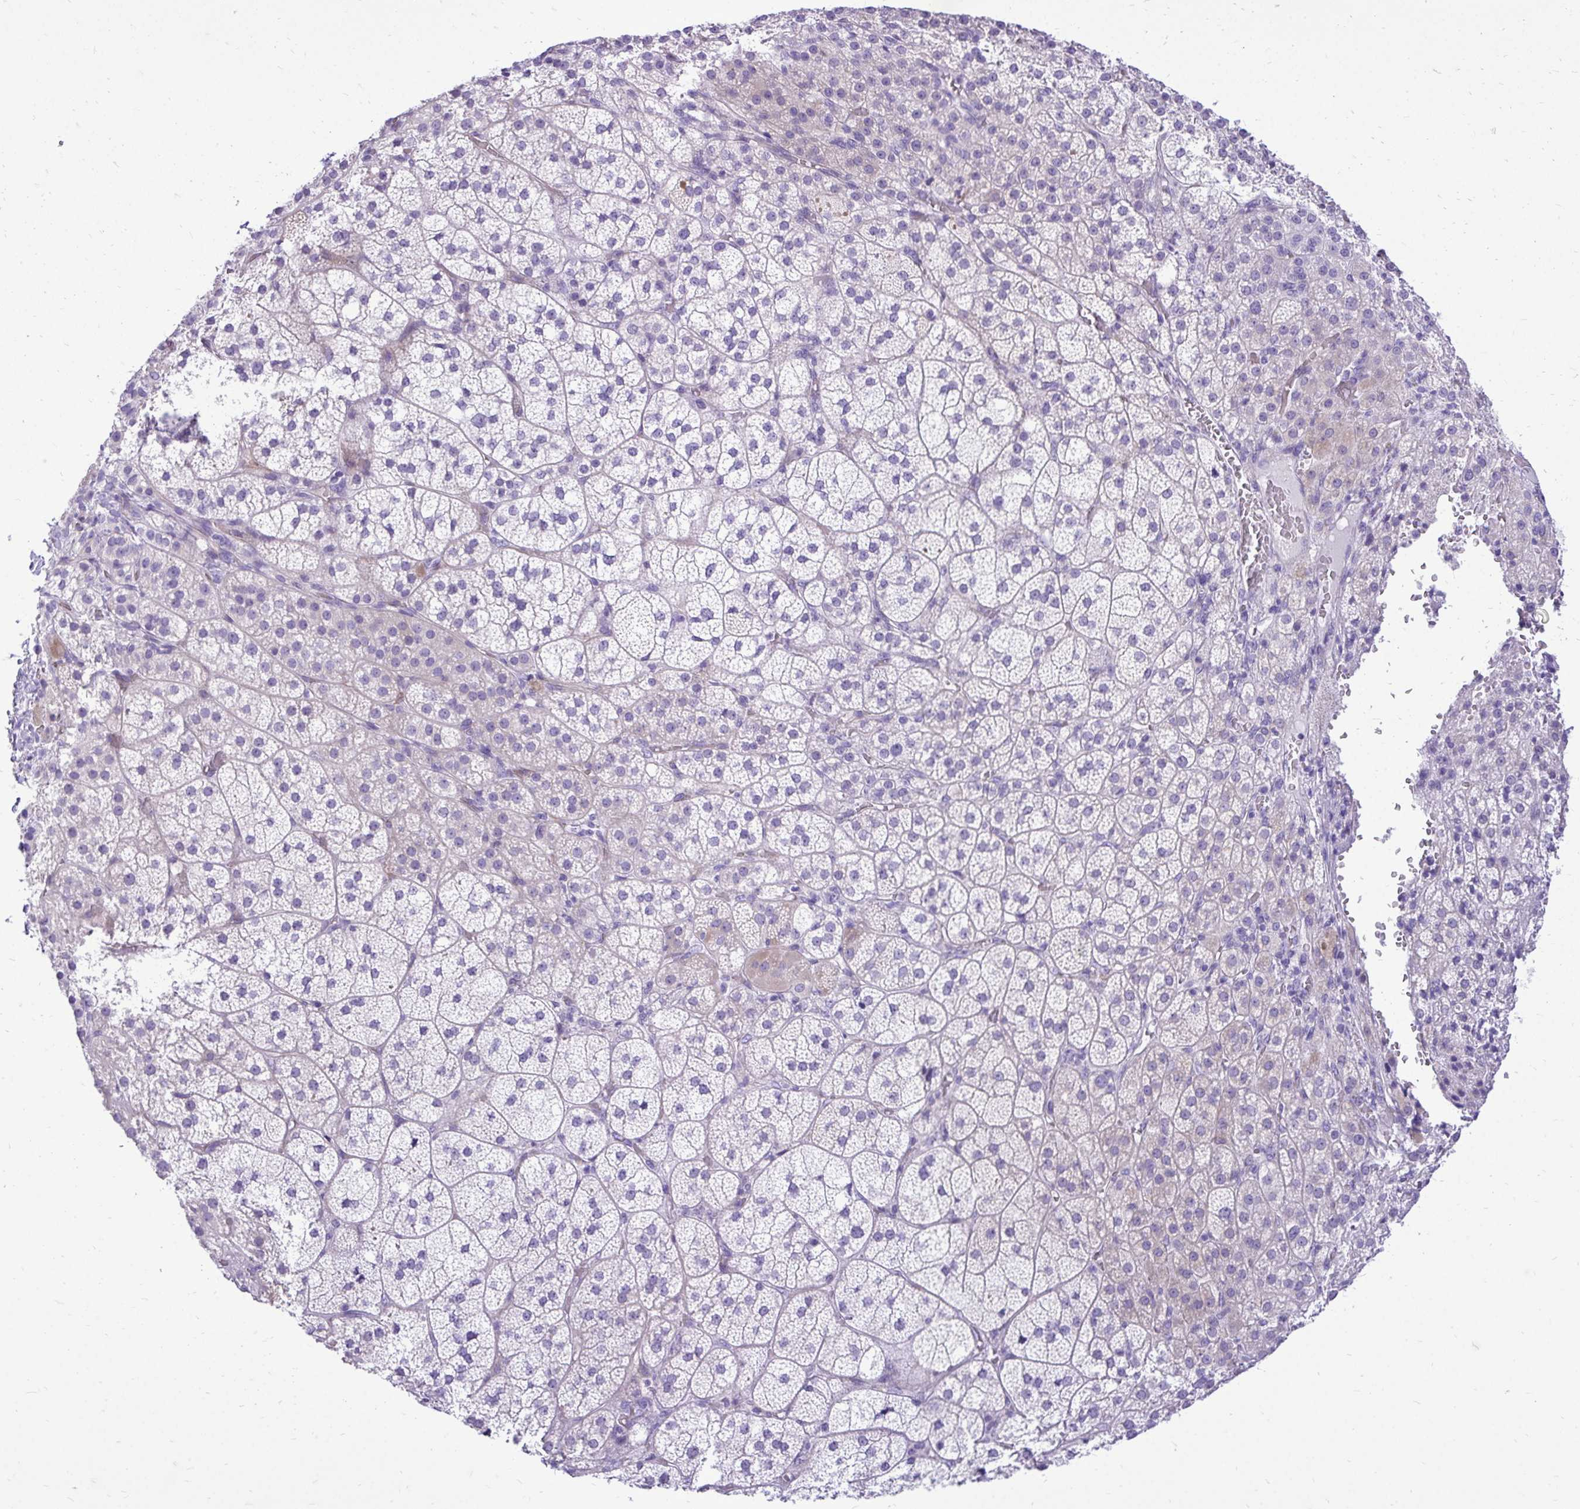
{"staining": {"intensity": "weak", "quantity": "25%-75%", "location": "cytoplasmic/membranous"}, "tissue": "adrenal gland", "cell_type": "Glandular cells", "image_type": "normal", "snomed": [{"axis": "morphology", "description": "Normal tissue, NOS"}, {"axis": "topography", "description": "Adrenal gland"}], "caption": "Weak cytoplasmic/membranous positivity for a protein is present in about 25%-75% of glandular cells of normal adrenal gland using IHC.", "gene": "PELI3", "patient": {"sex": "female", "age": 60}}